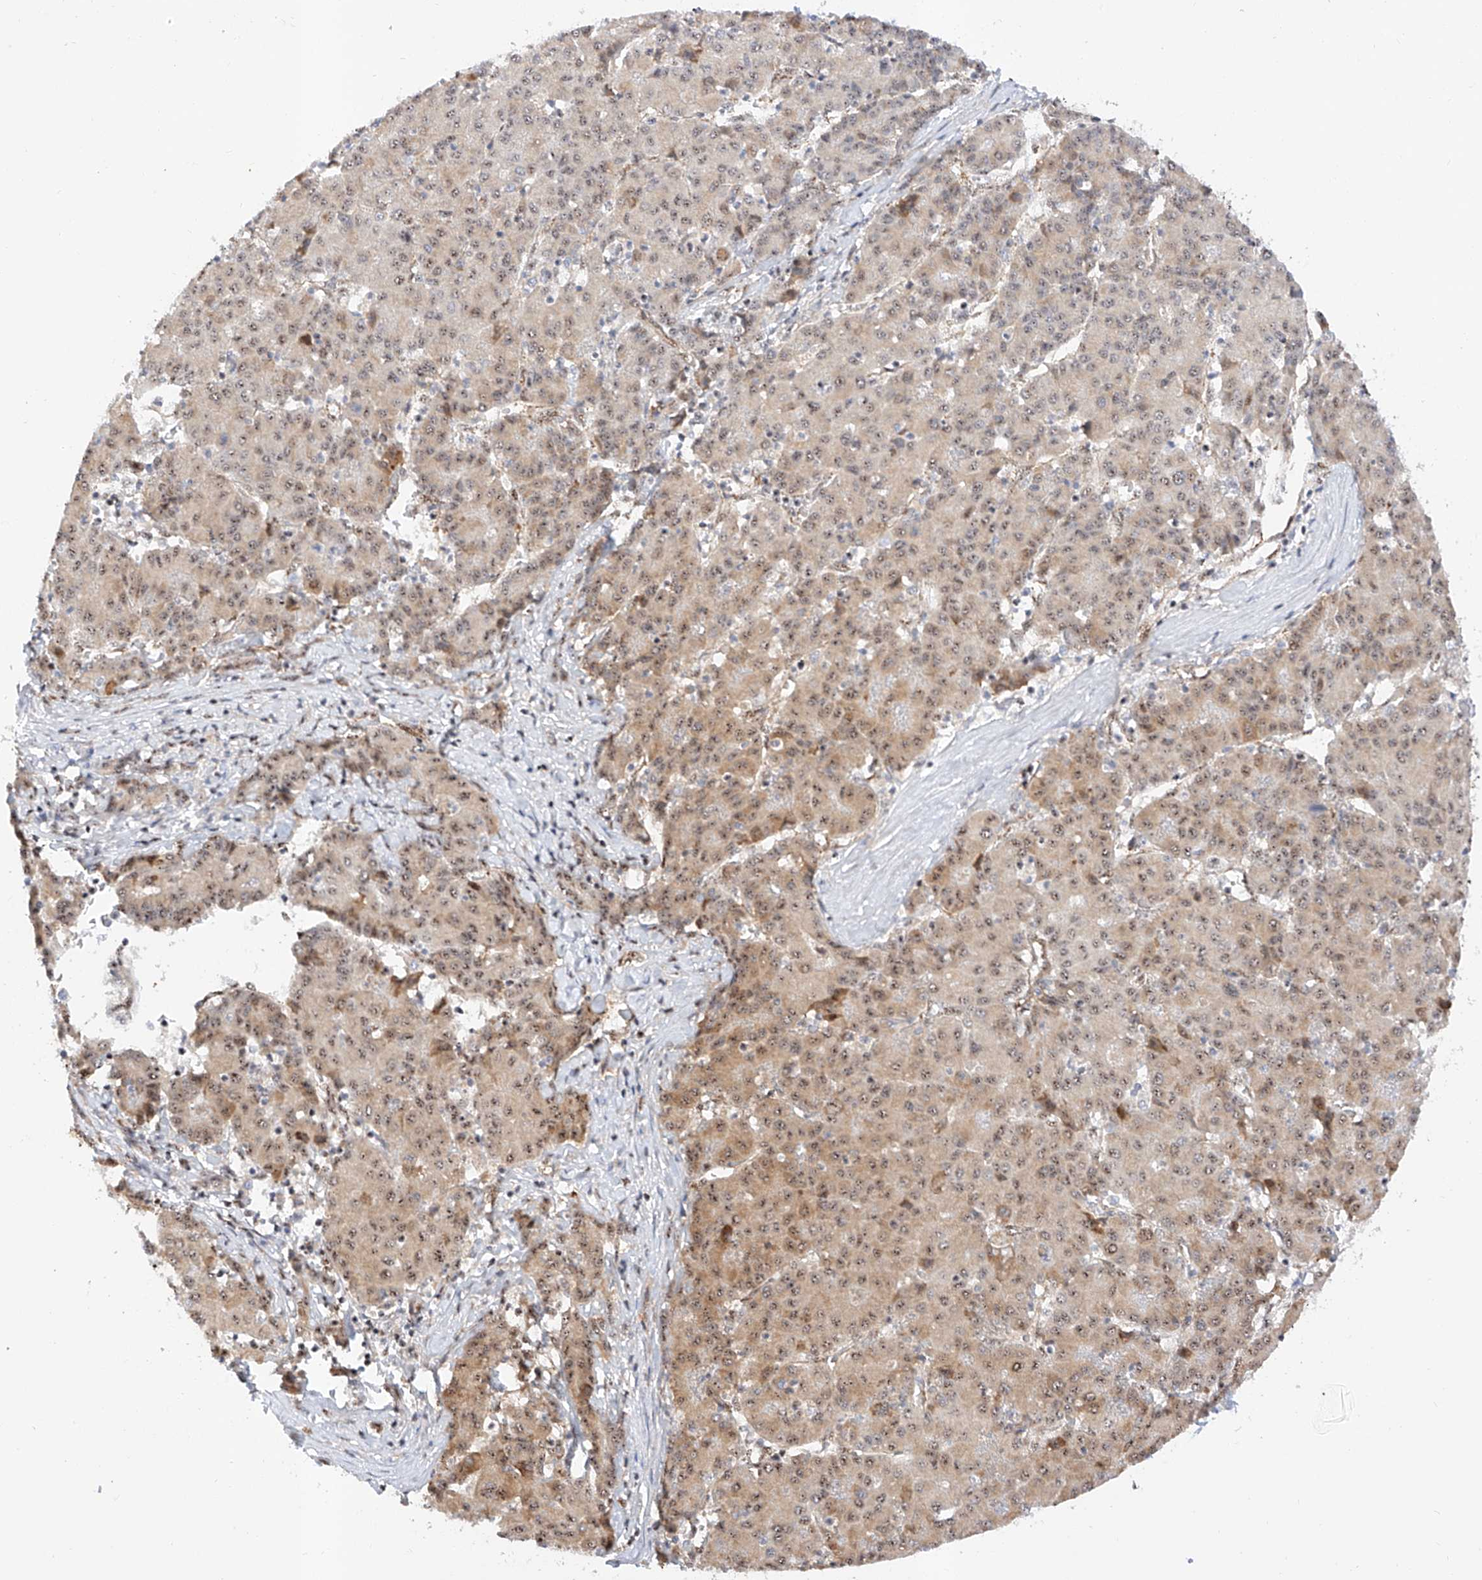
{"staining": {"intensity": "moderate", "quantity": ">75%", "location": "cytoplasmic/membranous,nuclear"}, "tissue": "liver cancer", "cell_type": "Tumor cells", "image_type": "cancer", "snomed": [{"axis": "morphology", "description": "Carcinoma, Hepatocellular, NOS"}, {"axis": "topography", "description": "Liver"}], "caption": "This is an image of immunohistochemistry (IHC) staining of liver hepatocellular carcinoma, which shows moderate positivity in the cytoplasmic/membranous and nuclear of tumor cells.", "gene": "ATXN7L2", "patient": {"sex": "male", "age": 65}}